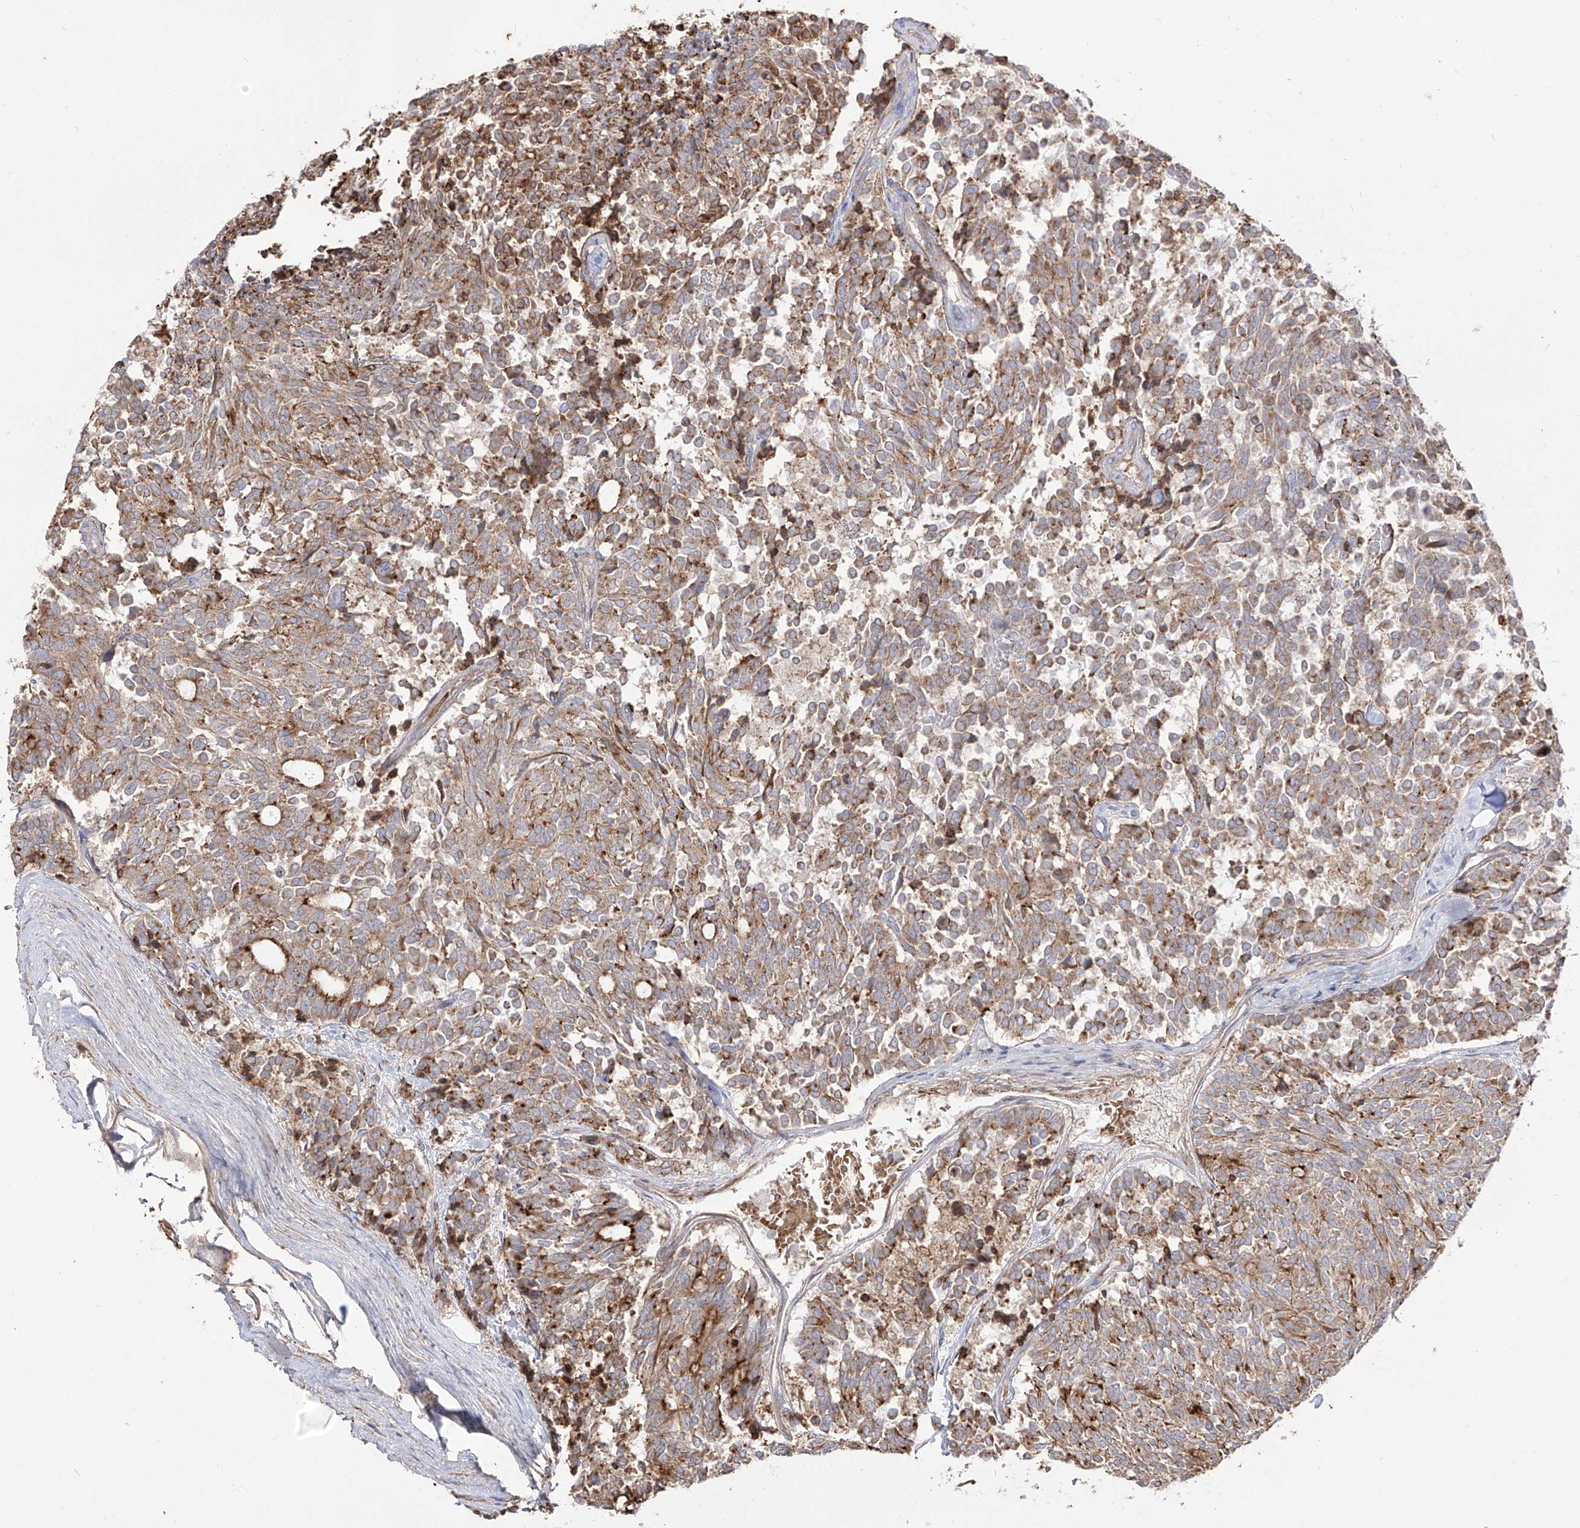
{"staining": {"intensity": "moderate", "quantity": "25%-75%", "location": "cytoplasmic/membranous"}, "tissue": "carcinoid", "cell_type": "Tumor cells", "image_type": "cancer", "snomed": [{"axis": "morphology", "description": "Carcinoid, malignant, NOS"}, {"axis": "topography", "description": "Pancreas"}], "caption": "About 25%-75% of tumor cells in human carcinoid (malignant) display moderate cytoplasmic/membranous protein staining as visualized by brown immunohistochemical staining.", "gene": "ZGRF1", "patient": {"sex": "female", "age": 54}}